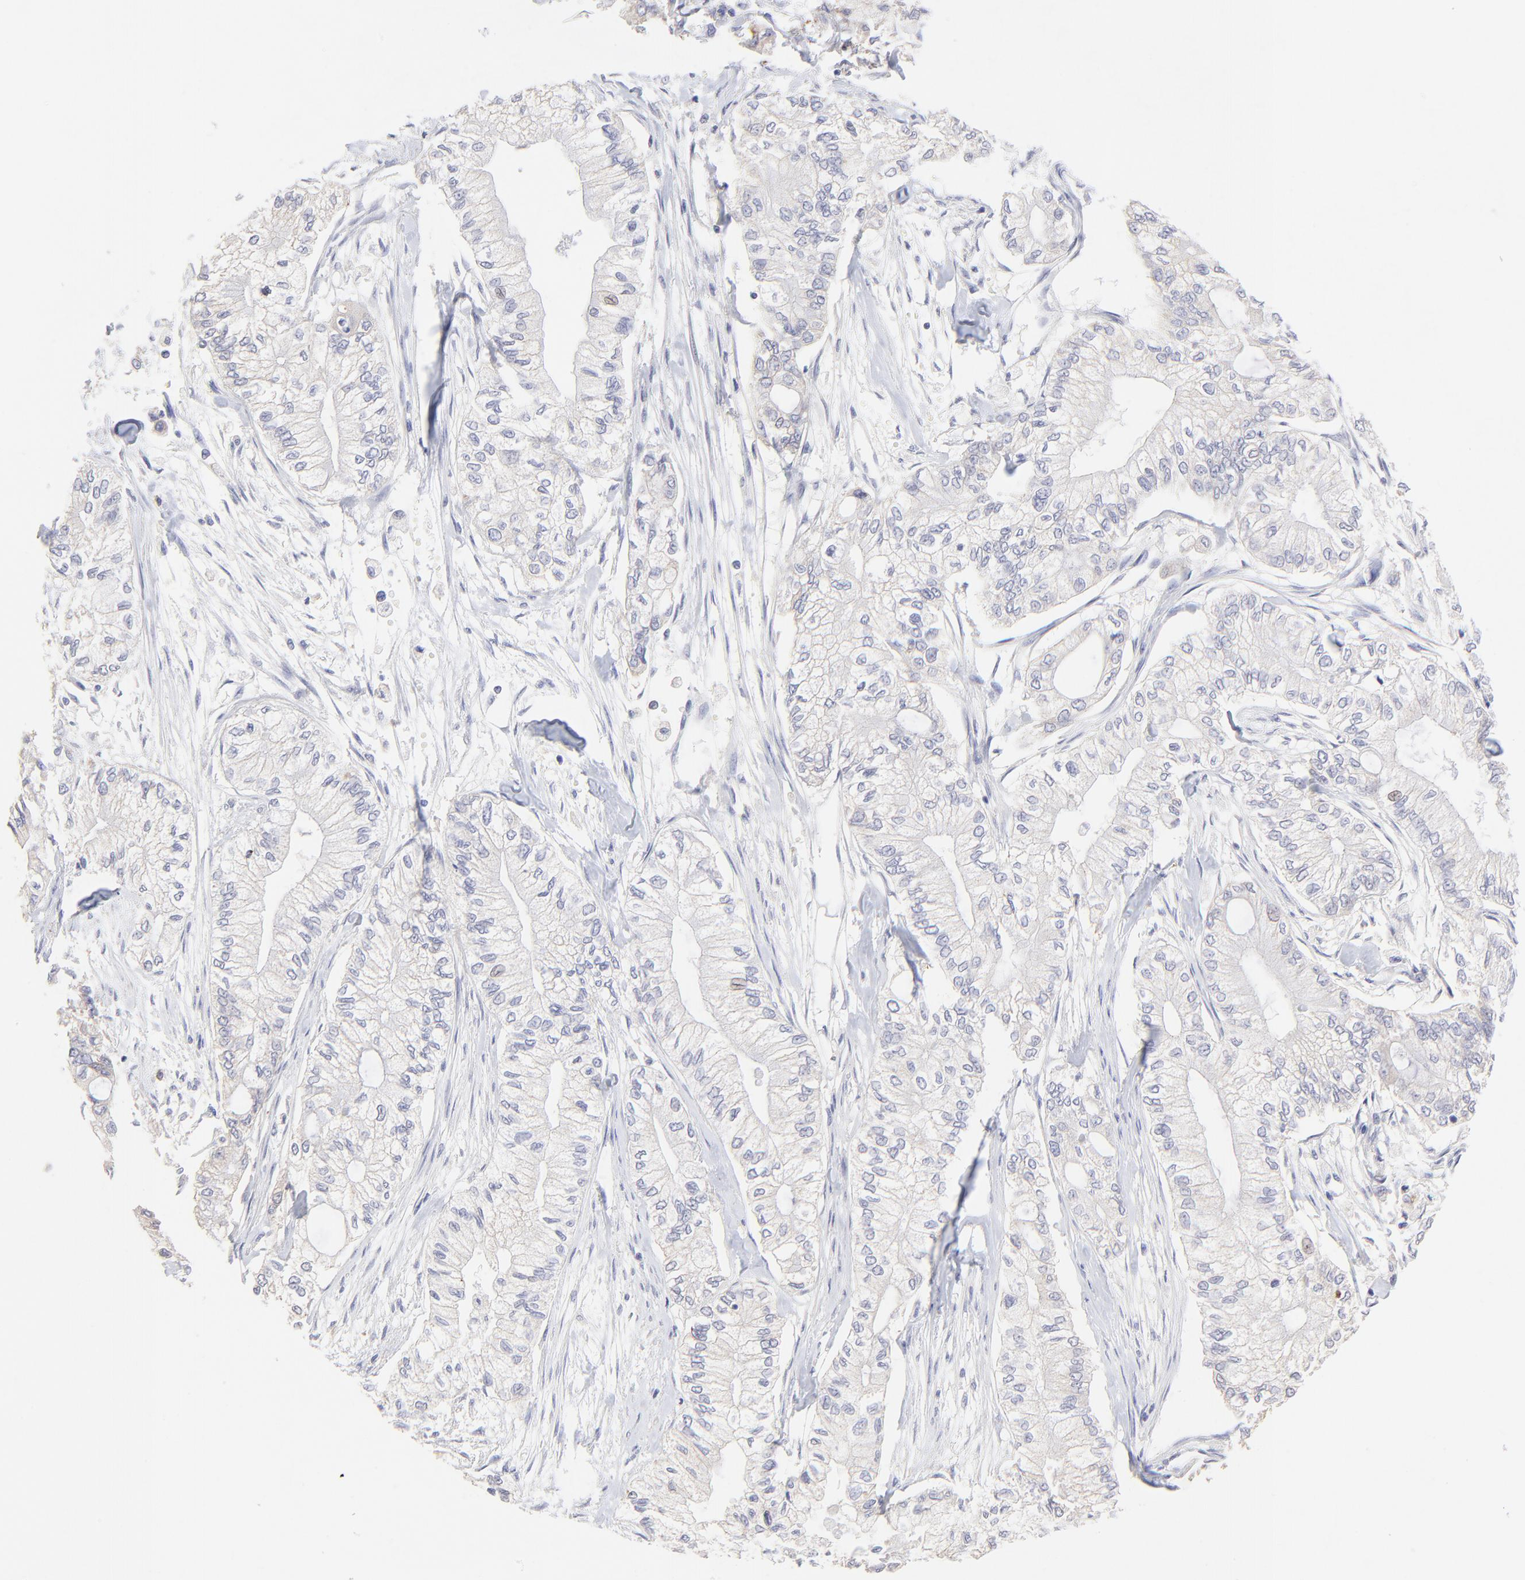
{"staining": {"intensity": "weak", "quantity": "25%-75%", "location": "cytoplasmic/membranous"}, "tissue": "pancreatic cancer", "cell_type": "Tumor cells", "image_type": "cancer", "snomed": [{"axis": "morphology", "description": "Adenocarcinoma, NOS"}, {"axis": "topography", "description": "Pancreas"}], "caption": "Human pancreatic cancer (adenocarcinoma) stained with a brown dye shows weak cytoplasmic/membranous positive expression in about 25%-75% of tumor cells.", "gene": "LHFPL1", "patient": {"sex": "male", "age": 79}}